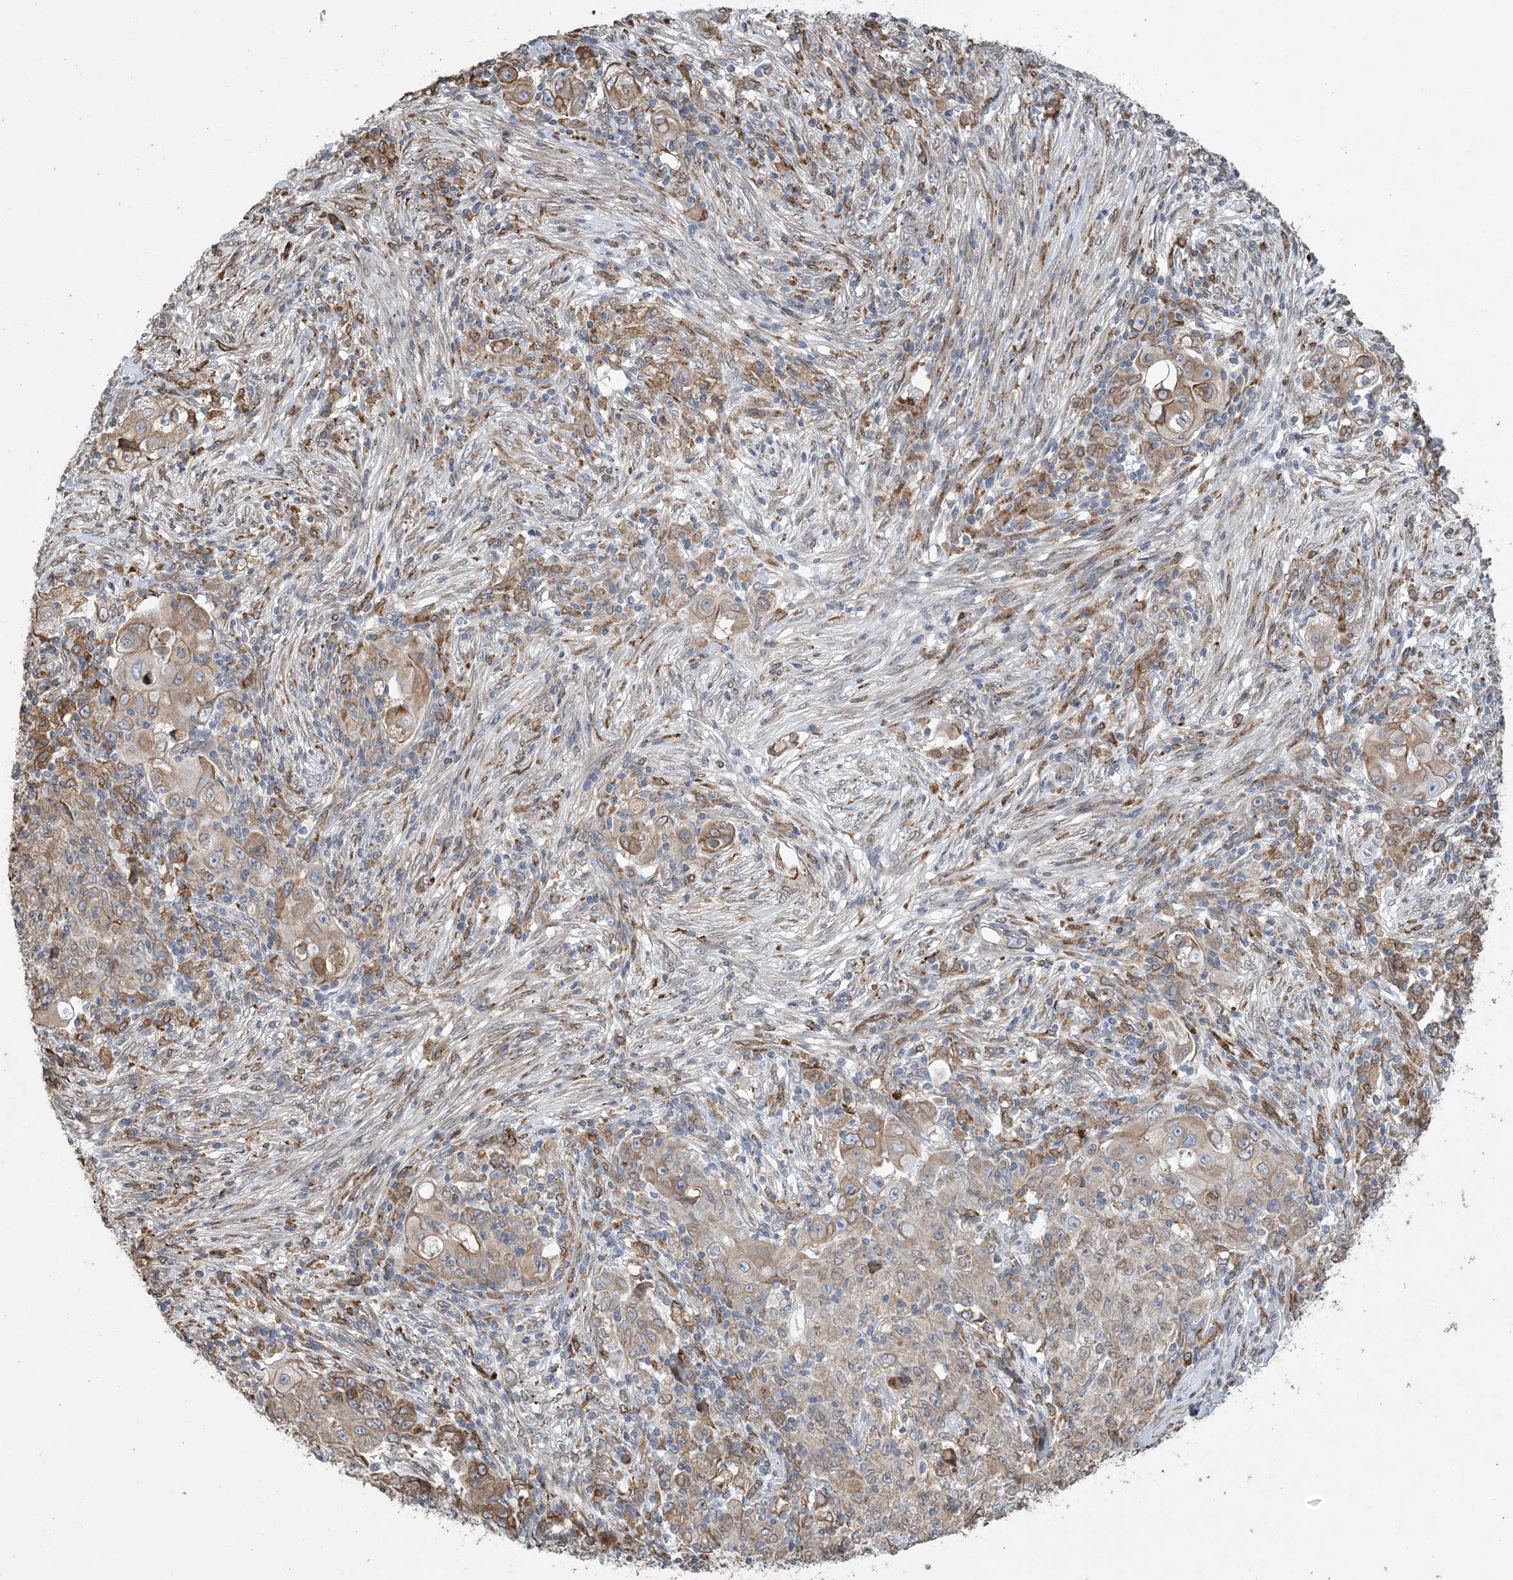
{"staining": {"intensity": "moderate", "quantity": ">75%", "location": "cytoplasmic/membranous"}, "tissue": "ovarian cancer", "cell_type": "Tumor cells", "image_type": "cancer", "snomed": [{"axis": "morphology", "description": "Carcinoma, endometroid"}, {"axis": "topography", "description": "Ovary"}], "caption": "Ovarian cancer stained with a protein marker reveals moderate staining in tumor cells.", "gene": "SHANK1", "patient": {"sex": "female", "age": 42}}